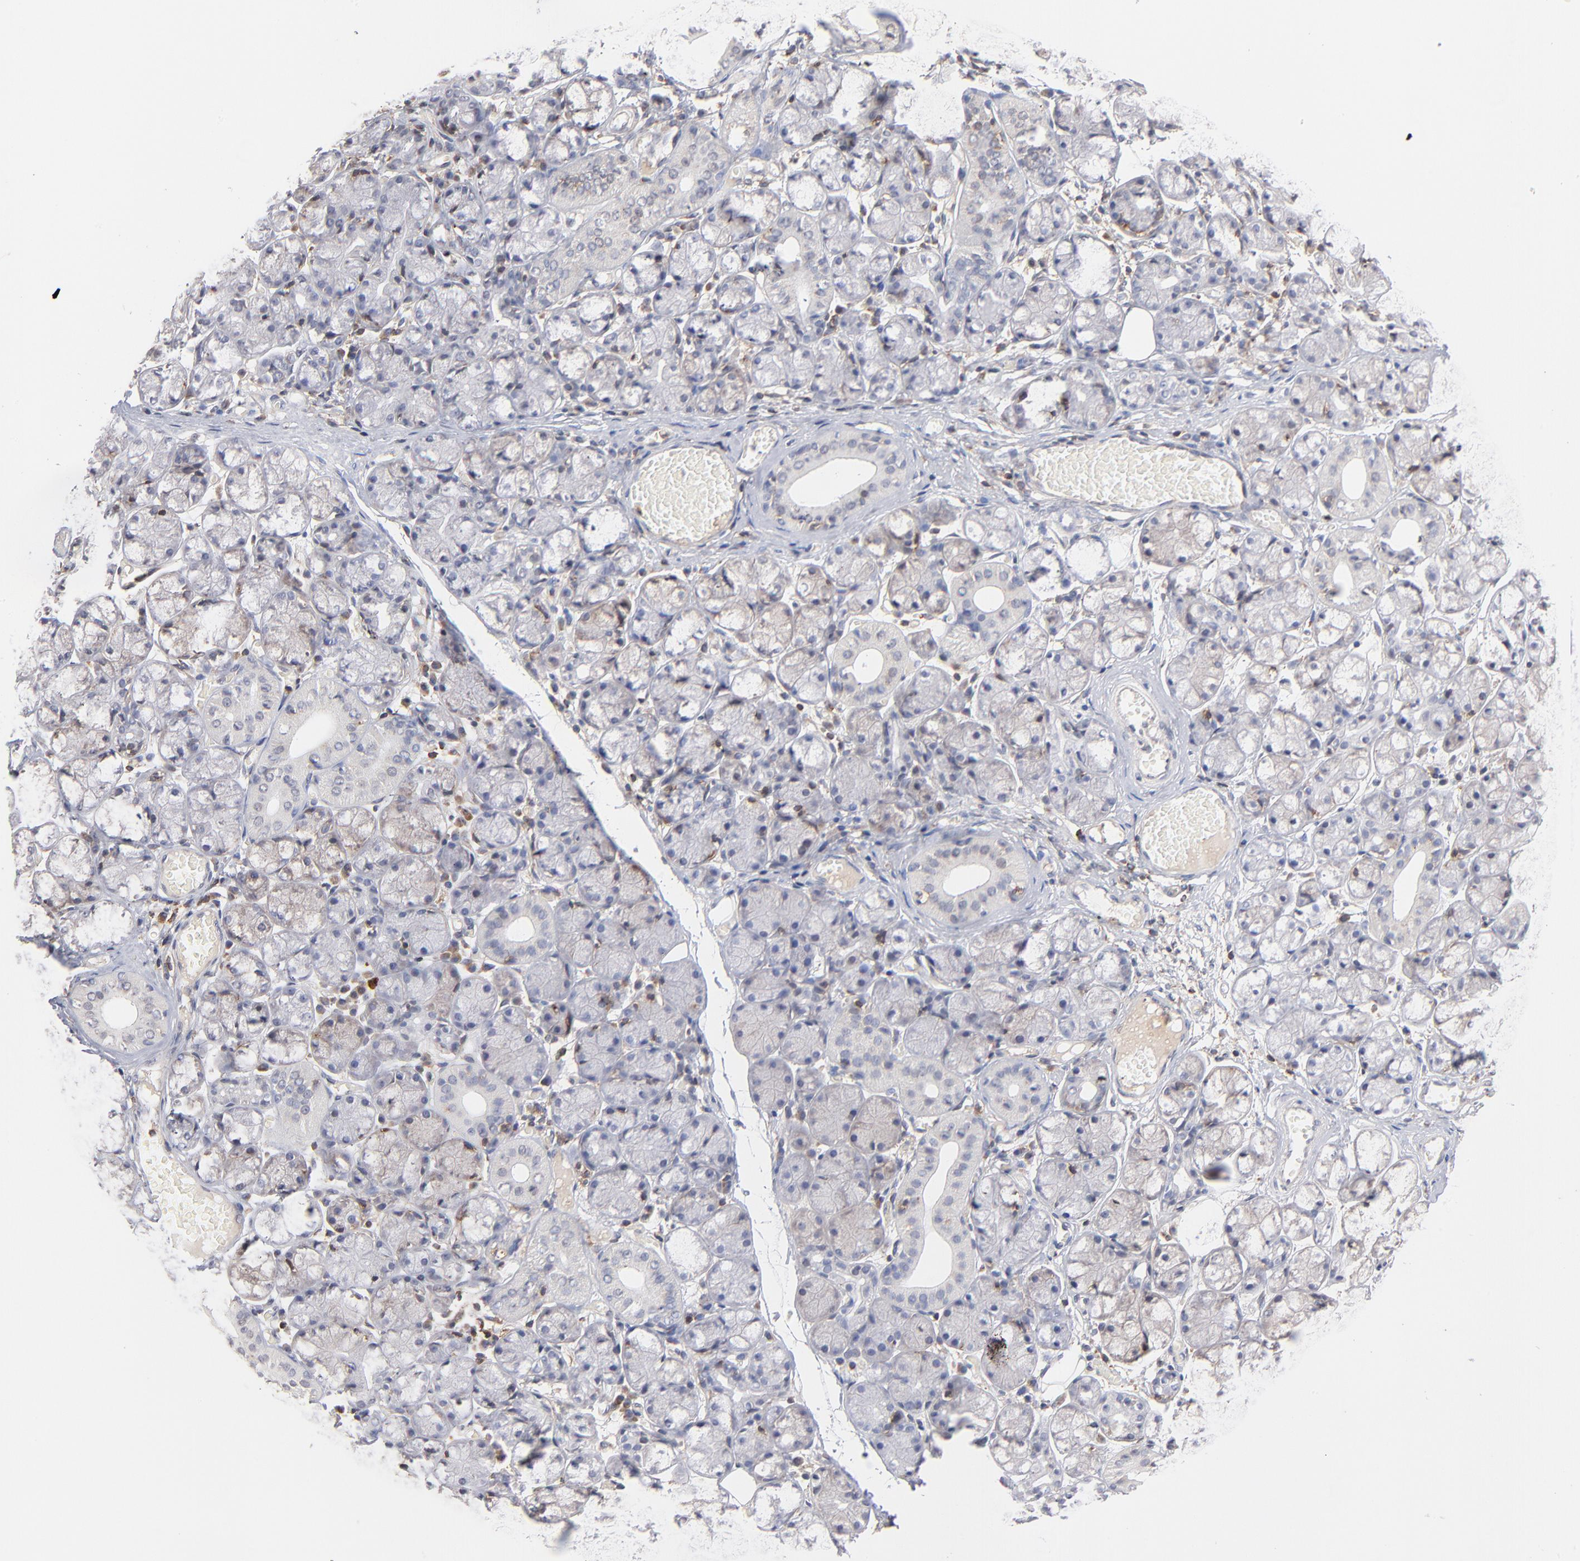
{"staining": {"intensity": "negative", "quantity": "none", "location": "none"}, "tissue": "salivary gland", "cell_type": "Glandular cells", "image_type": "normal", "snomed": [{"axis": "morphology", "description": "Normal tissue, NOS"}, {"axis": "topography", "description": "Salivary gland"}], "caption": "Immunohistochemistry (IHC) image of normal salivary gland: salivary gland stained with DAB displays no significant protein positivity in glandular cells. (Brightfield microscopy of DAB (3,3'-diaminobenzidine) IHC at high magnification).", "gene": "WIPF1", "patient": {"sex": "female", "age": 24}}